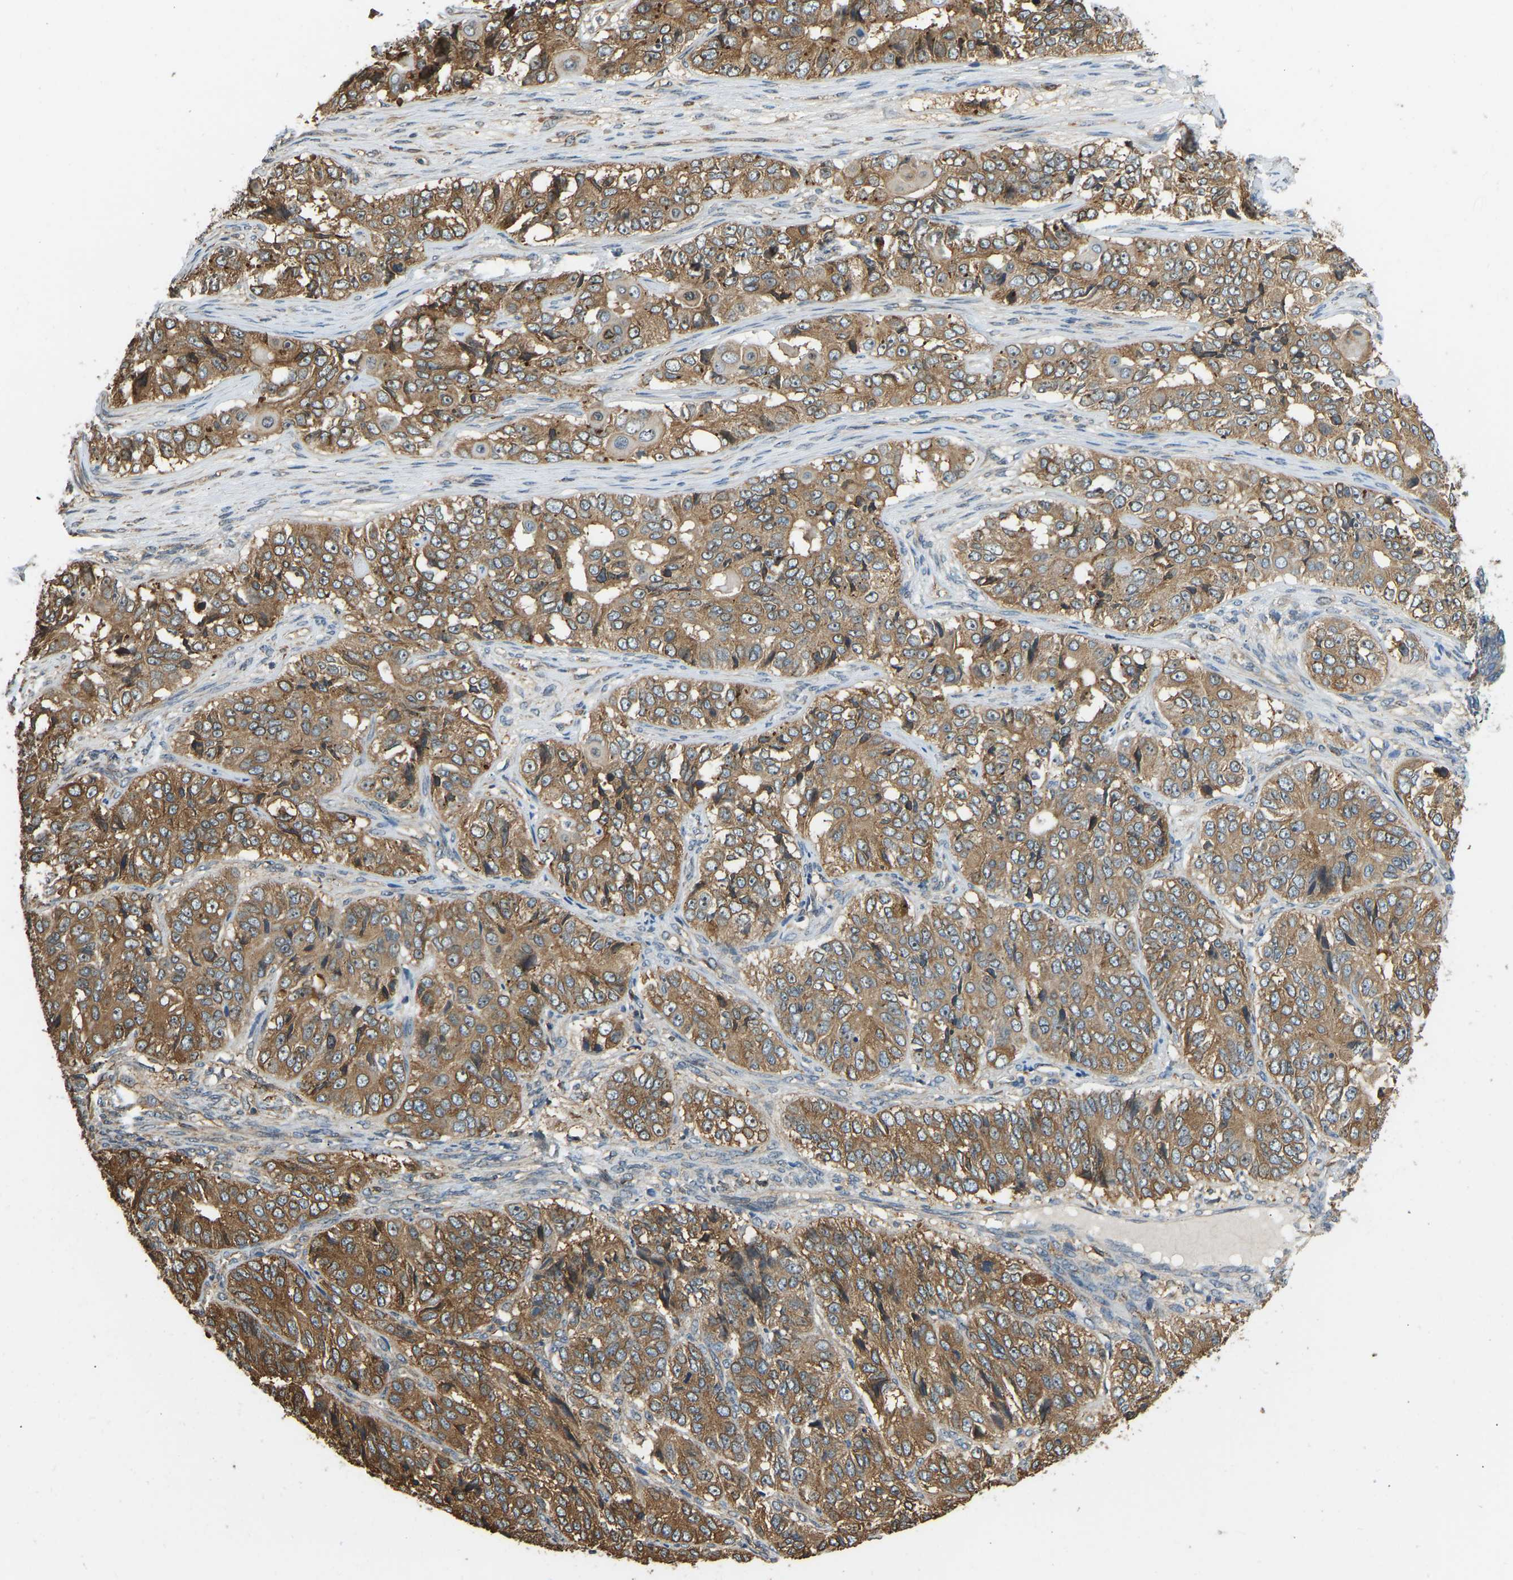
{"staining": {"intensity": "moderate", "quantity": ">75%", "location": "cytoplasmic/membranous"}, "tissue": "ovarian cancer", "cell_type": "Tumor cells", "image_type": "cancer", "snomed": [{"axis": "morphology", "description": "Carcinoma, endometroid"}, {"axis": "topography", "description": "Ovary"}], "caption": "Protein analysis of endometroid carcinoma (ovarian) tissue displays moderate cytoplasmic/membranous positivity in about >75% of tumor cells. Using DAB (brown) and hematoxylin (blue) stains, captured at high magnification using brightfield microscopy.", "gene": "OS9", "patient": {"sex": "female", "age": 51}}